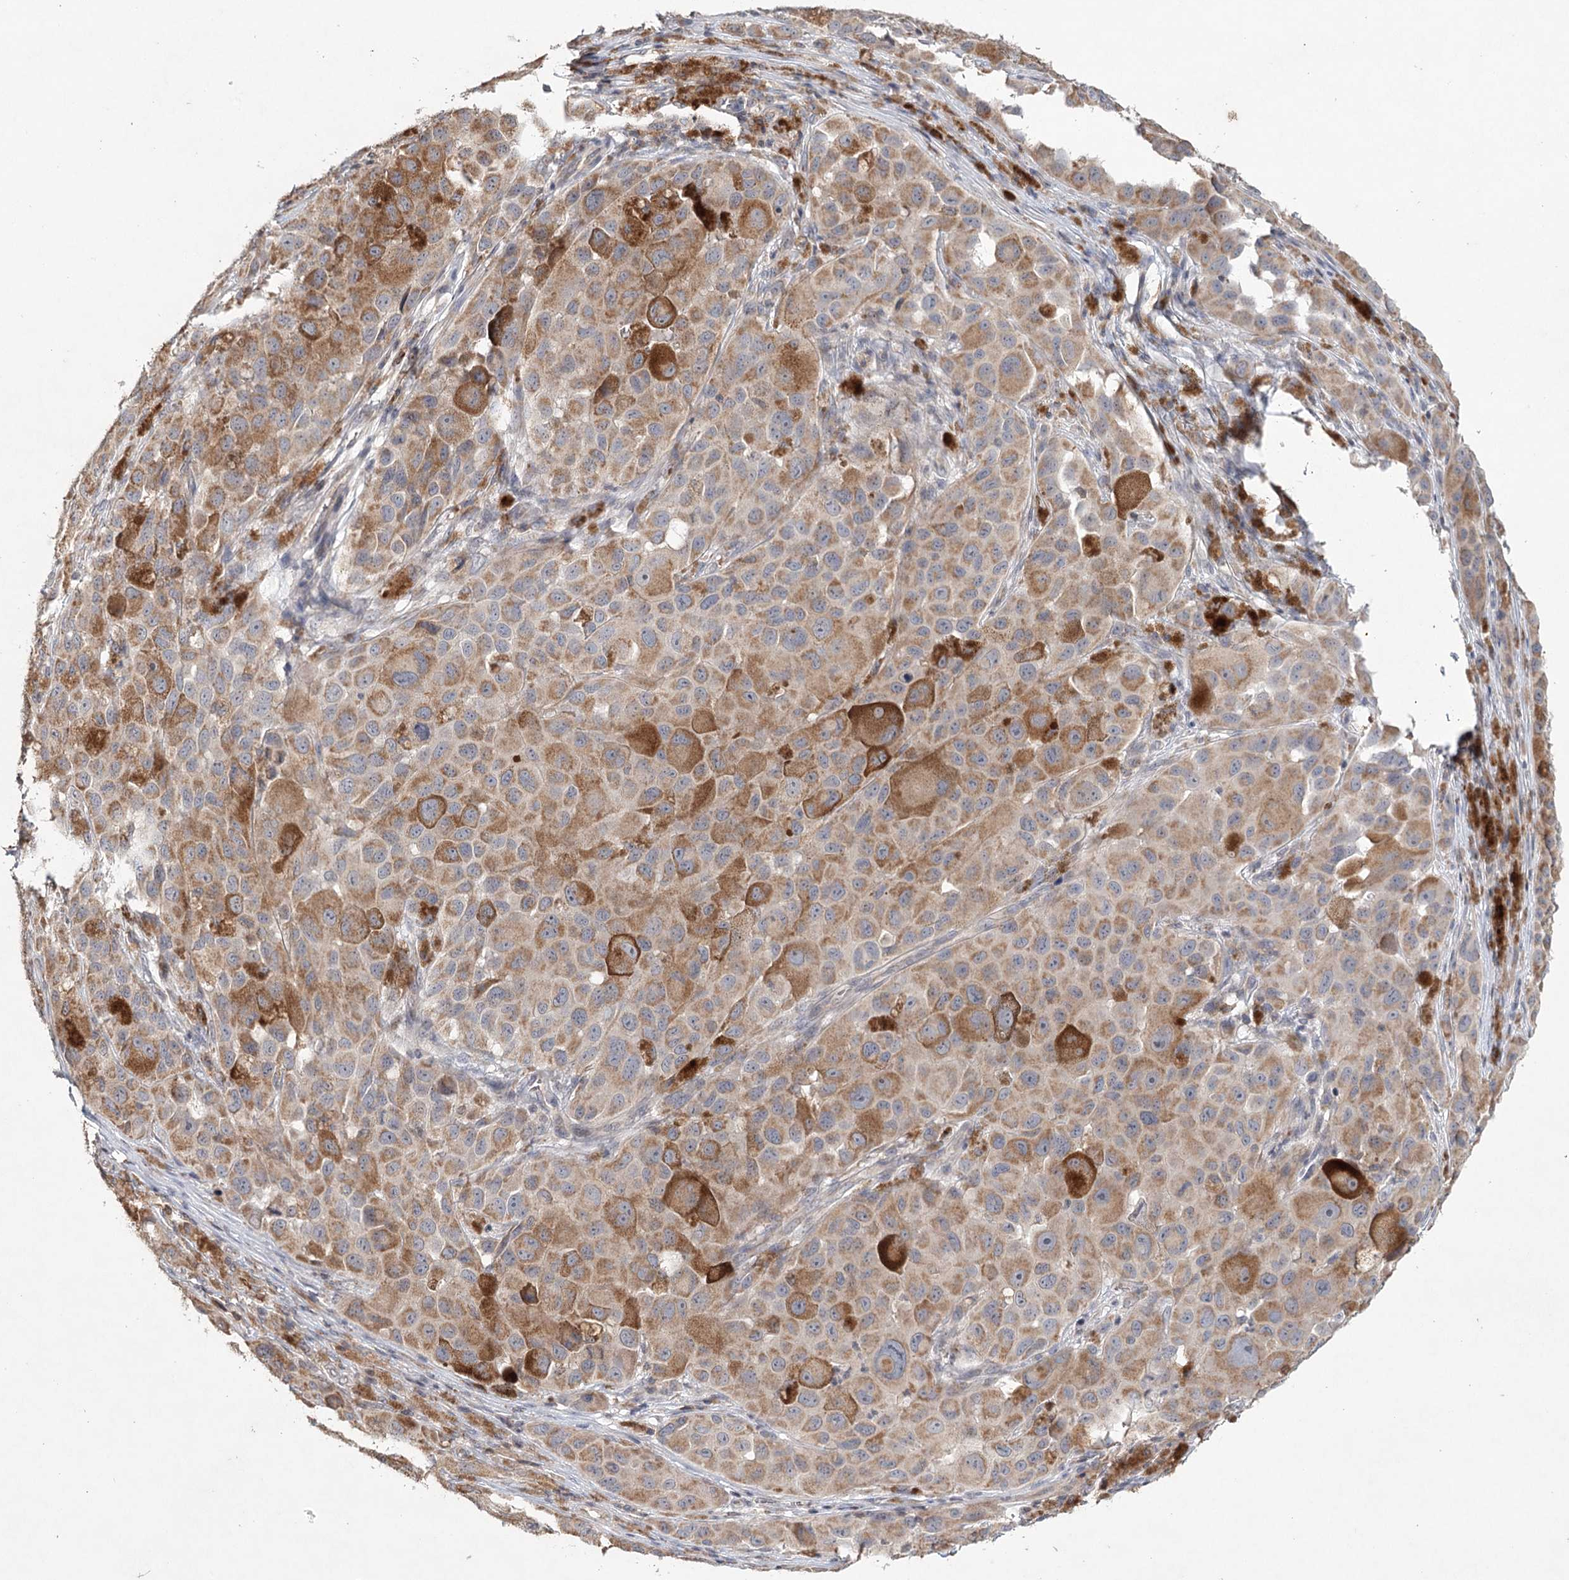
{"staining": {"intensity": "moderate", "quantity": ">75%", "location": "cytoplasmic/membranous"}, "tissue": "melanoma", "cell_type": "Tumor cells", "image_type": "cancer", "snomed": [{"axis": "morphology", "description": "Malignant melanoma, NOS"}, {"axis": "topography", "description": "Skin"}], "caption": "This micrograph displays malignant melanoma stained with immunohistochemistry (IHC) to label a protein in brown. The cytoplasmic/membranous of tumor cells show moderate positivity for the protein. Nuclei are counter-stained blue.", "gene": "ICOS", "patient": {"sex": "male", "age": 96}}